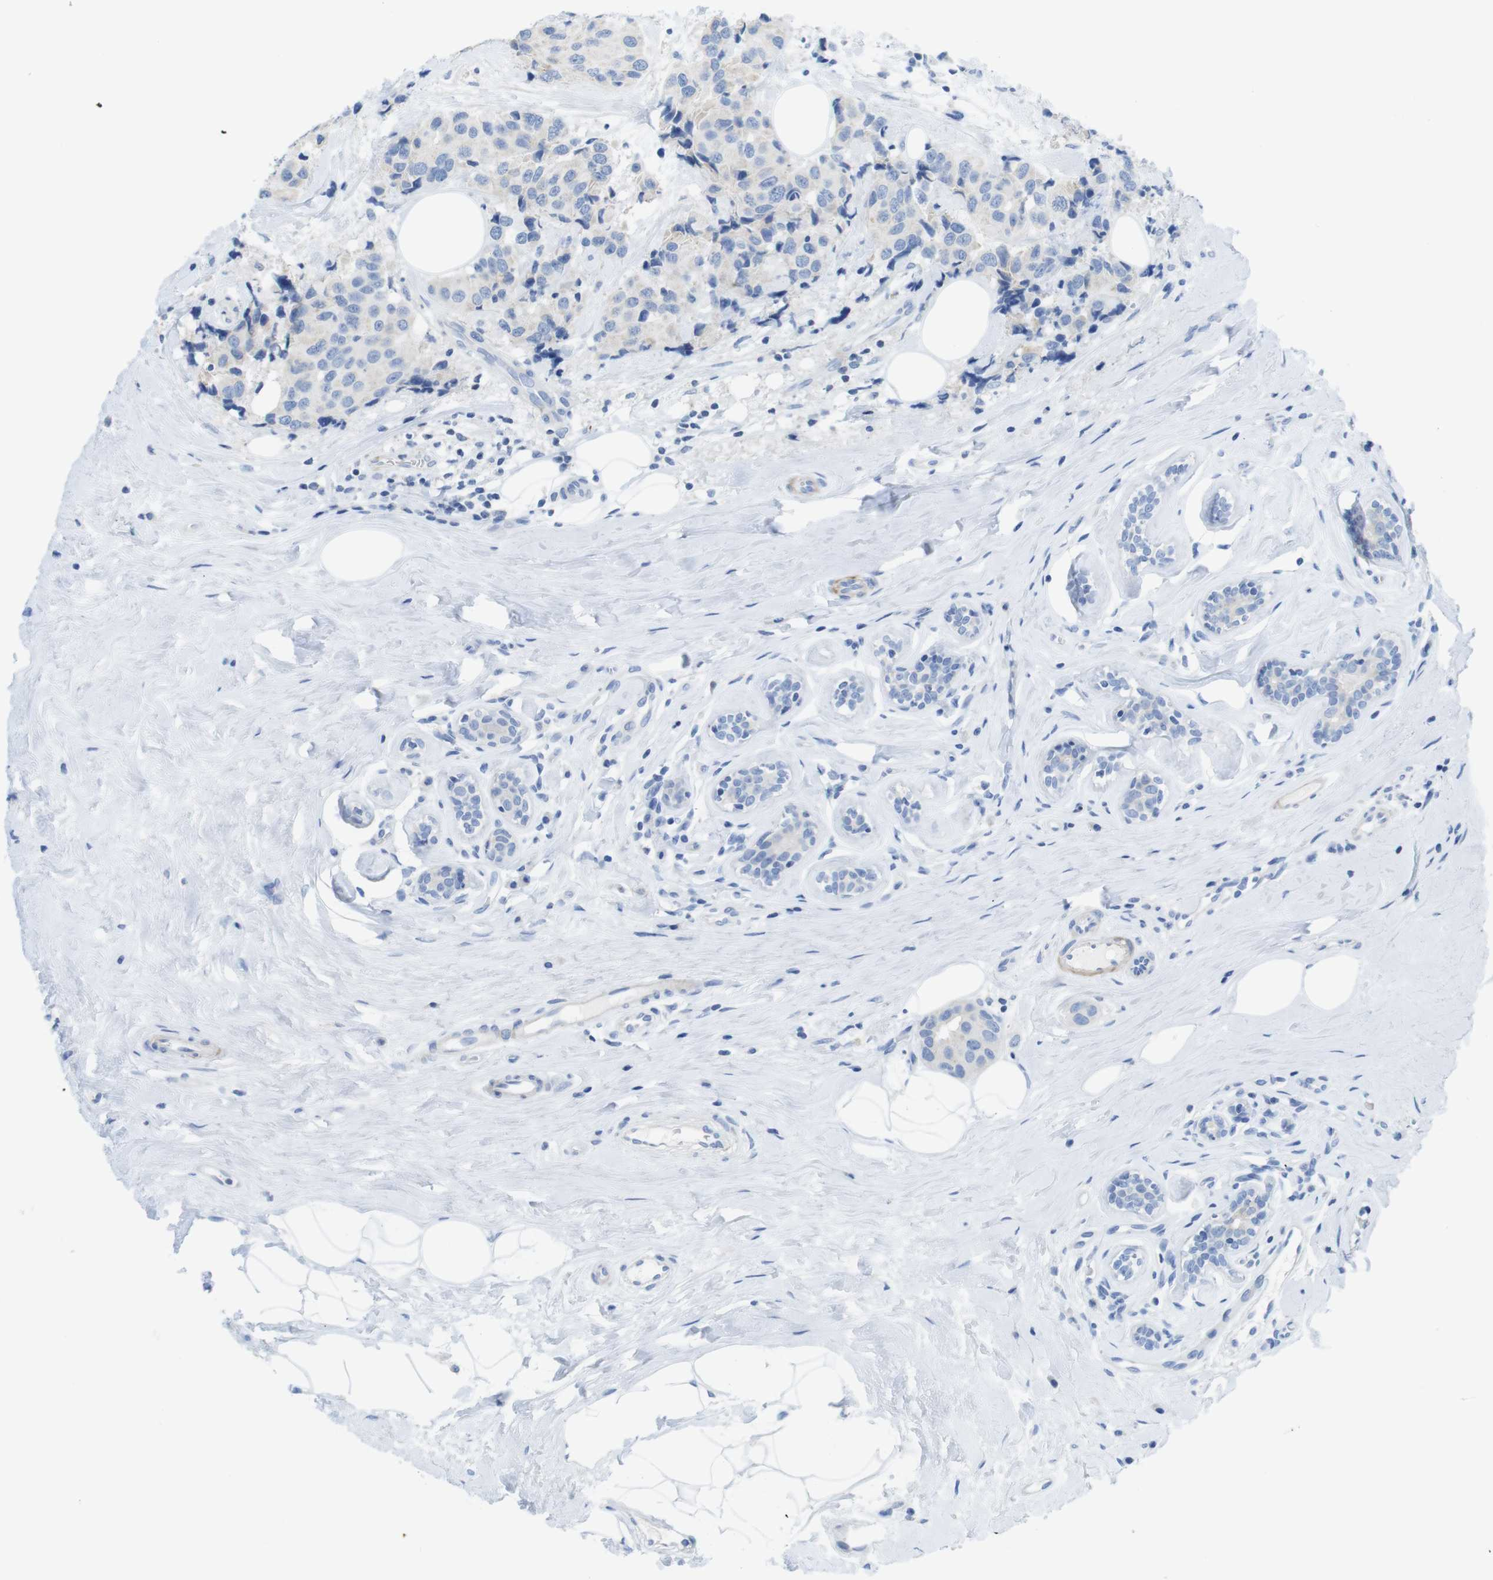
{"staining": {"intensity": "negative", "quantity": "none", "location": "none"}, "tissue": "breast cancer", "cell_type": "Tumor cells", "image_type": "cancer", "snomed": [{"axis": "morphology", "description": "Normal tissue, NOS"}, {"axis": "morphology", "description": "Duct carcinoma"}, {"axis": "topography", "description": "Breast"}], "caption": "Photomicrograph shows no protein expression in tumor cells of breast invasive ductal carcinoma tissue.", "gene": "ASIC5", "patient": {"sex": "female", "age": 39}}